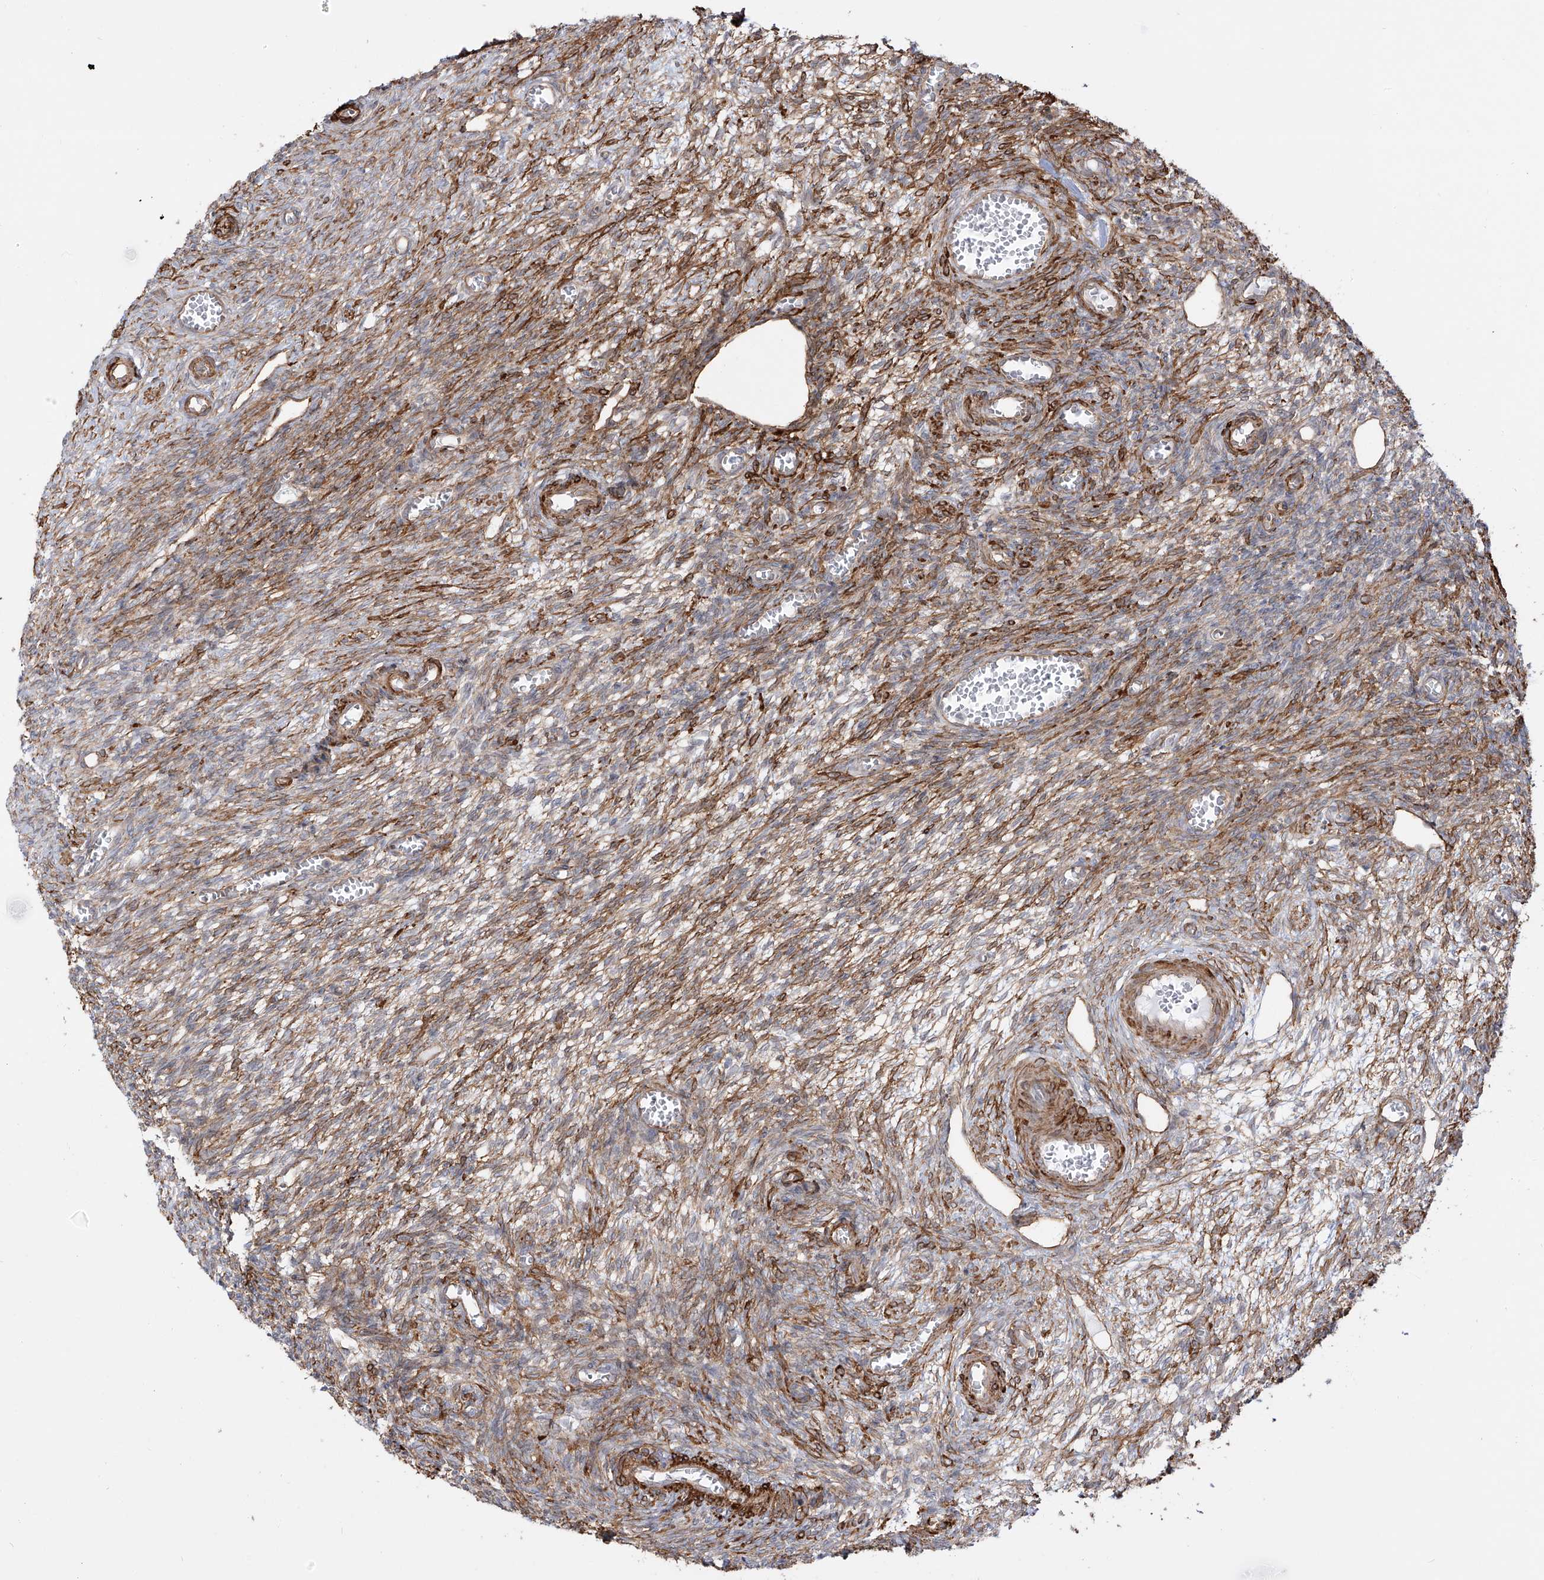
{"staining": {"intensity": "moderate", "quantity": "25%-75%", "location": "cytoplasmic/membranous"}, "tissue": "ovary", "cell_type": "Ovarian stroma cells", "image_type": "normal", "snomed": [{"axis": "morphology", "description": "Normal tissue, NOS"}, {"axis": "topography", "description": "Ovary"}], "caption": "Ovary stained with DAB (3,3'-diaminobenzidine) IHC exhibits medium levels of moderate cytoplasmic/membranous staining in about 25%-75% of ovarian stroma cells. The staining is performed using DAB (3,3'-diaminobenzidine) brown chromogen to label protein expression. The nuclei are counter-stained blue using hematoxylin.", "gene": "ZNF180", "patient": {"sex": "female", "age": 27}}